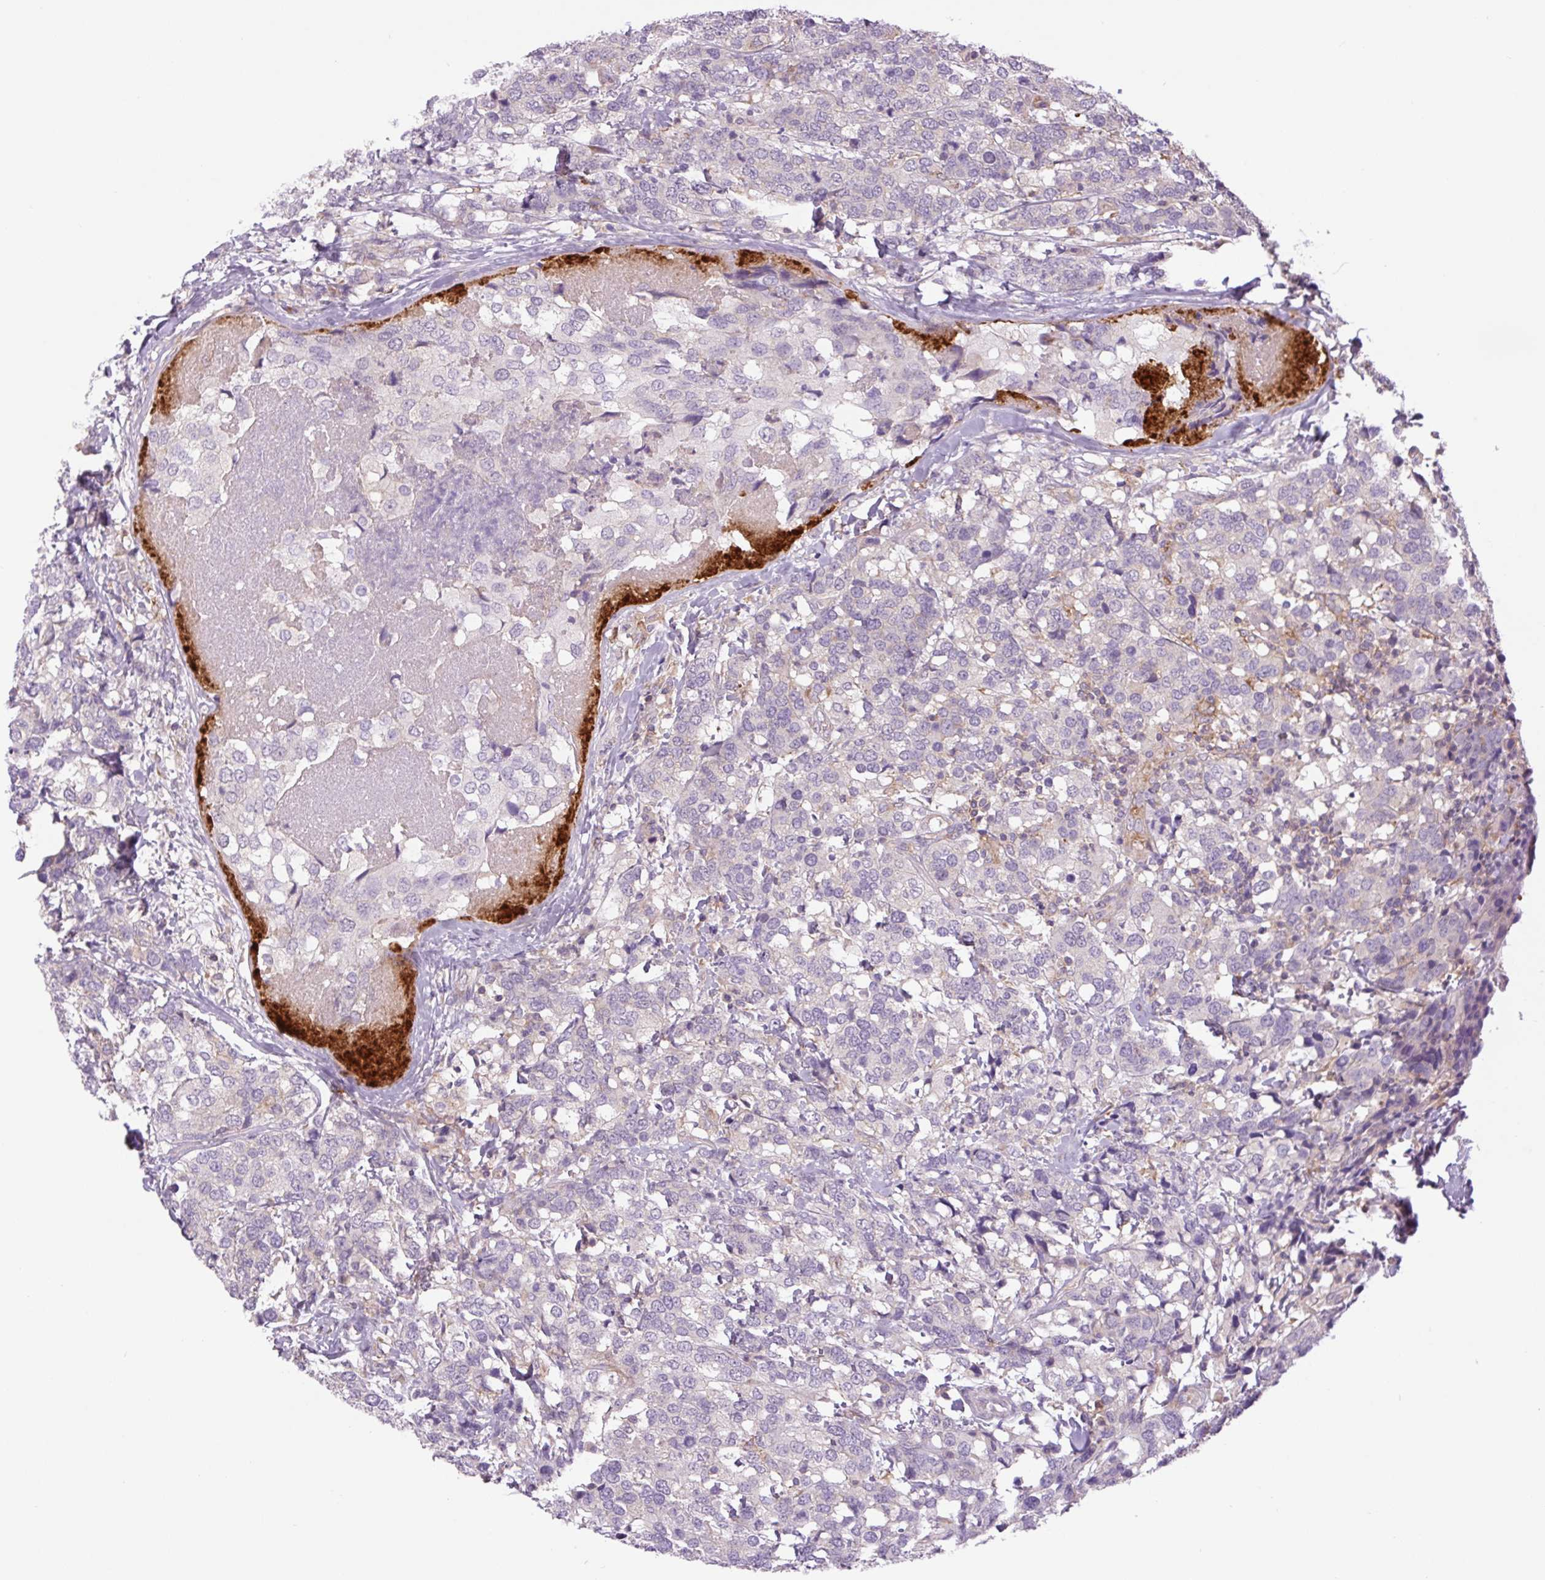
{"staining": {"intensity": "negative", "quantity": "none", "location": "none"}, "tissue": "breast cancer", "cell_type": "Tumor cells", "image_type": "cancer", "snomed": [{"axis": "morphology", "description": "Lobular carcinoma"}, {"axis": "topography", "description": "Breast"}], "caption": "Tumor cells are negative for protein expression in human lobular carcinoma (breast). Nuclei are stained in blue.", "gene": "MINK1", "patient": {"sex": "female", "age": 59}}